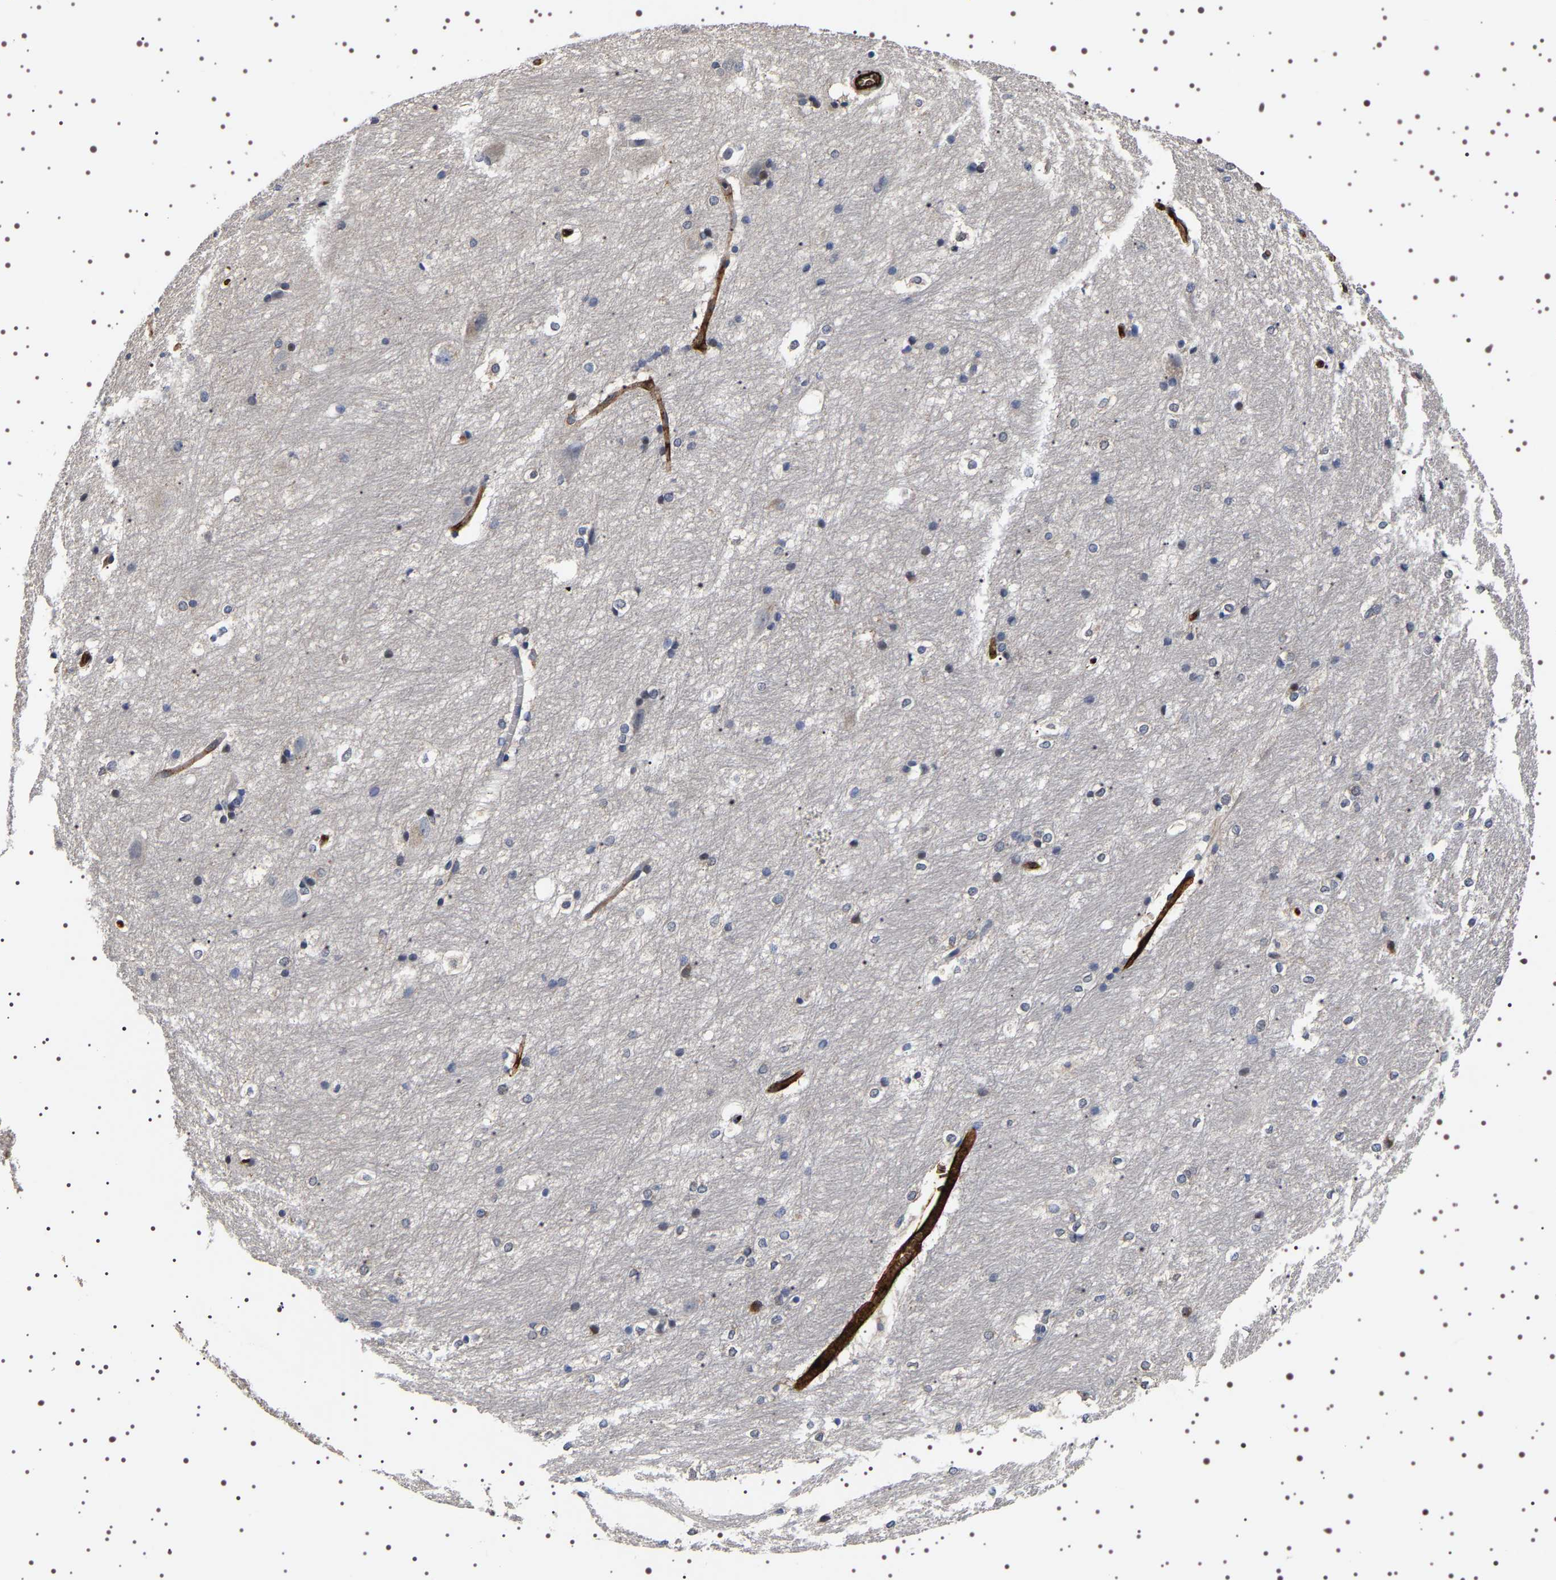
{"staining": {"intensity": "weak", "quantity": "<25%", "location": "cytoplasmic/membranous"}, "tissue": "hippocampus", "cell_type": "Glial cells", "image_type": "normal", "snomed": [{"axis": "morphology", "description": "Normal tissue, NOS"}, {"axis": "topography", "description": "Hippocampus"}], "caption": "High power microscopy histopathology image of an immunohistochemistry micrograph of normal hippocampus, revealing no significant expression in glial cells. (DAB (3,3'-diaminobenzidine) IHC, high magnification).", "gene": "ALPL", "patient": {"sex": "female", "age": 19}}